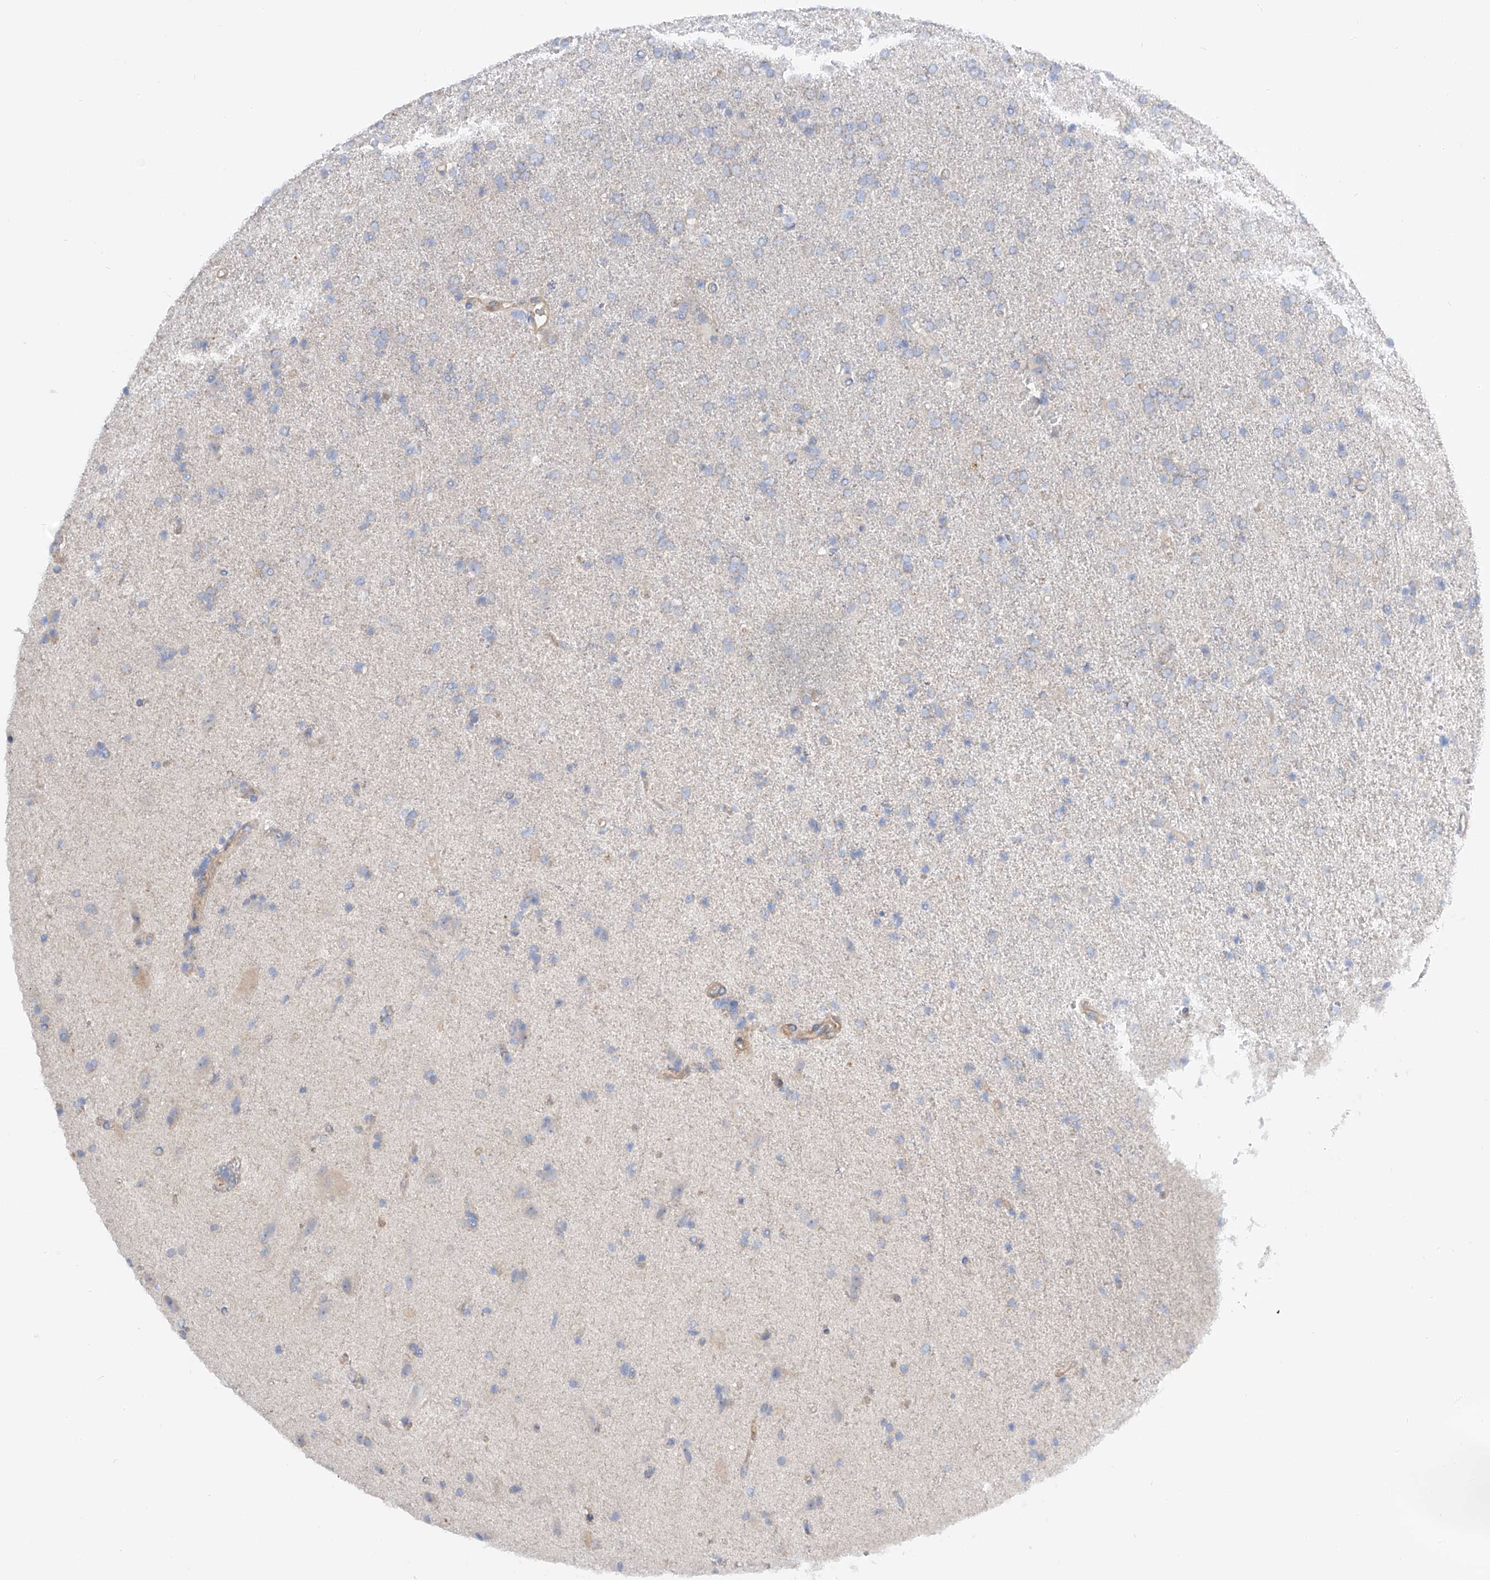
{"staining": {"intensity": "negative", "quantity": "none", "location": "none"}, "tissue": "glioma", "cell_type": "Tumor cells", "image_type": "cancer", "snomed": [{"axis": "morphology", "description": "Glioma, malignant, High grade"}, {"axis": "topography", "description": "Brain"}], "caption": "High power microscopy micrograph of an immunohistochemistry (IHC) photomicrograph of malignant glioma (high-grade), revealing no significant positivity in tumor cells.", "gene": "LCA5", "patient": {"sex": "male", "age": 72}}